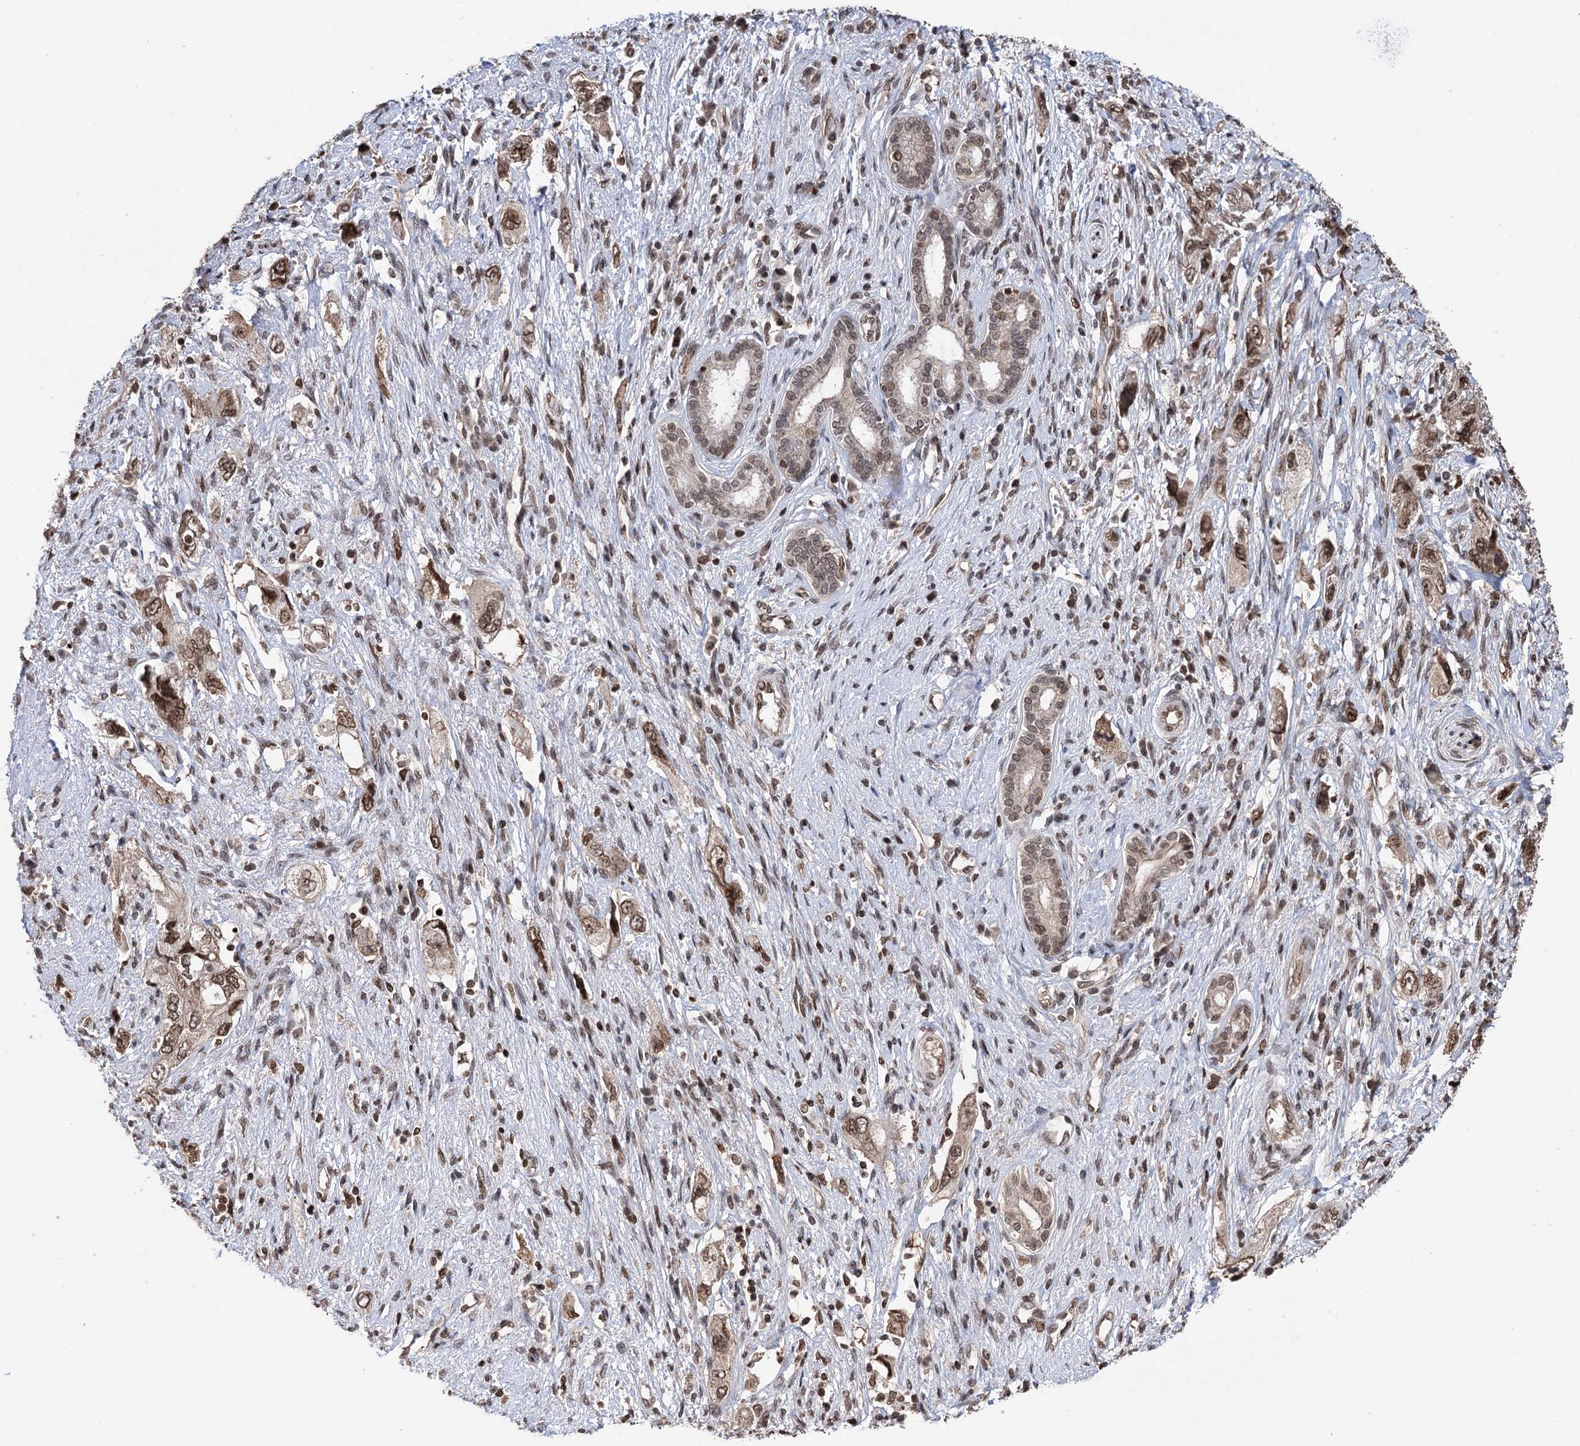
{"staining": {"intensity": "moderate", "quantity": ">75%", "location": "nuclear"}, "tissue": "pancreatic cancer", "cell_type": "Tumor cells", "image_type": "cancer", "snomed": [{"axis": "morphology", "description": "Adenocarcinoma, NOS"}, {"axis": "topography", "description": "Pancreas"}], "caption": "The micrograph reveals immunohistochemical staining of pancreatic cancer (adenocarcinoma). There is moderate nuclear positivity is appreciated in approximately >75% of tumor cells. Immunohistochemistry (ihc) stains the protein of interest in brown and the nuclei are stained blue.", "gene": "CCDC77", "patient": {"sex": "female", "age": 73}}